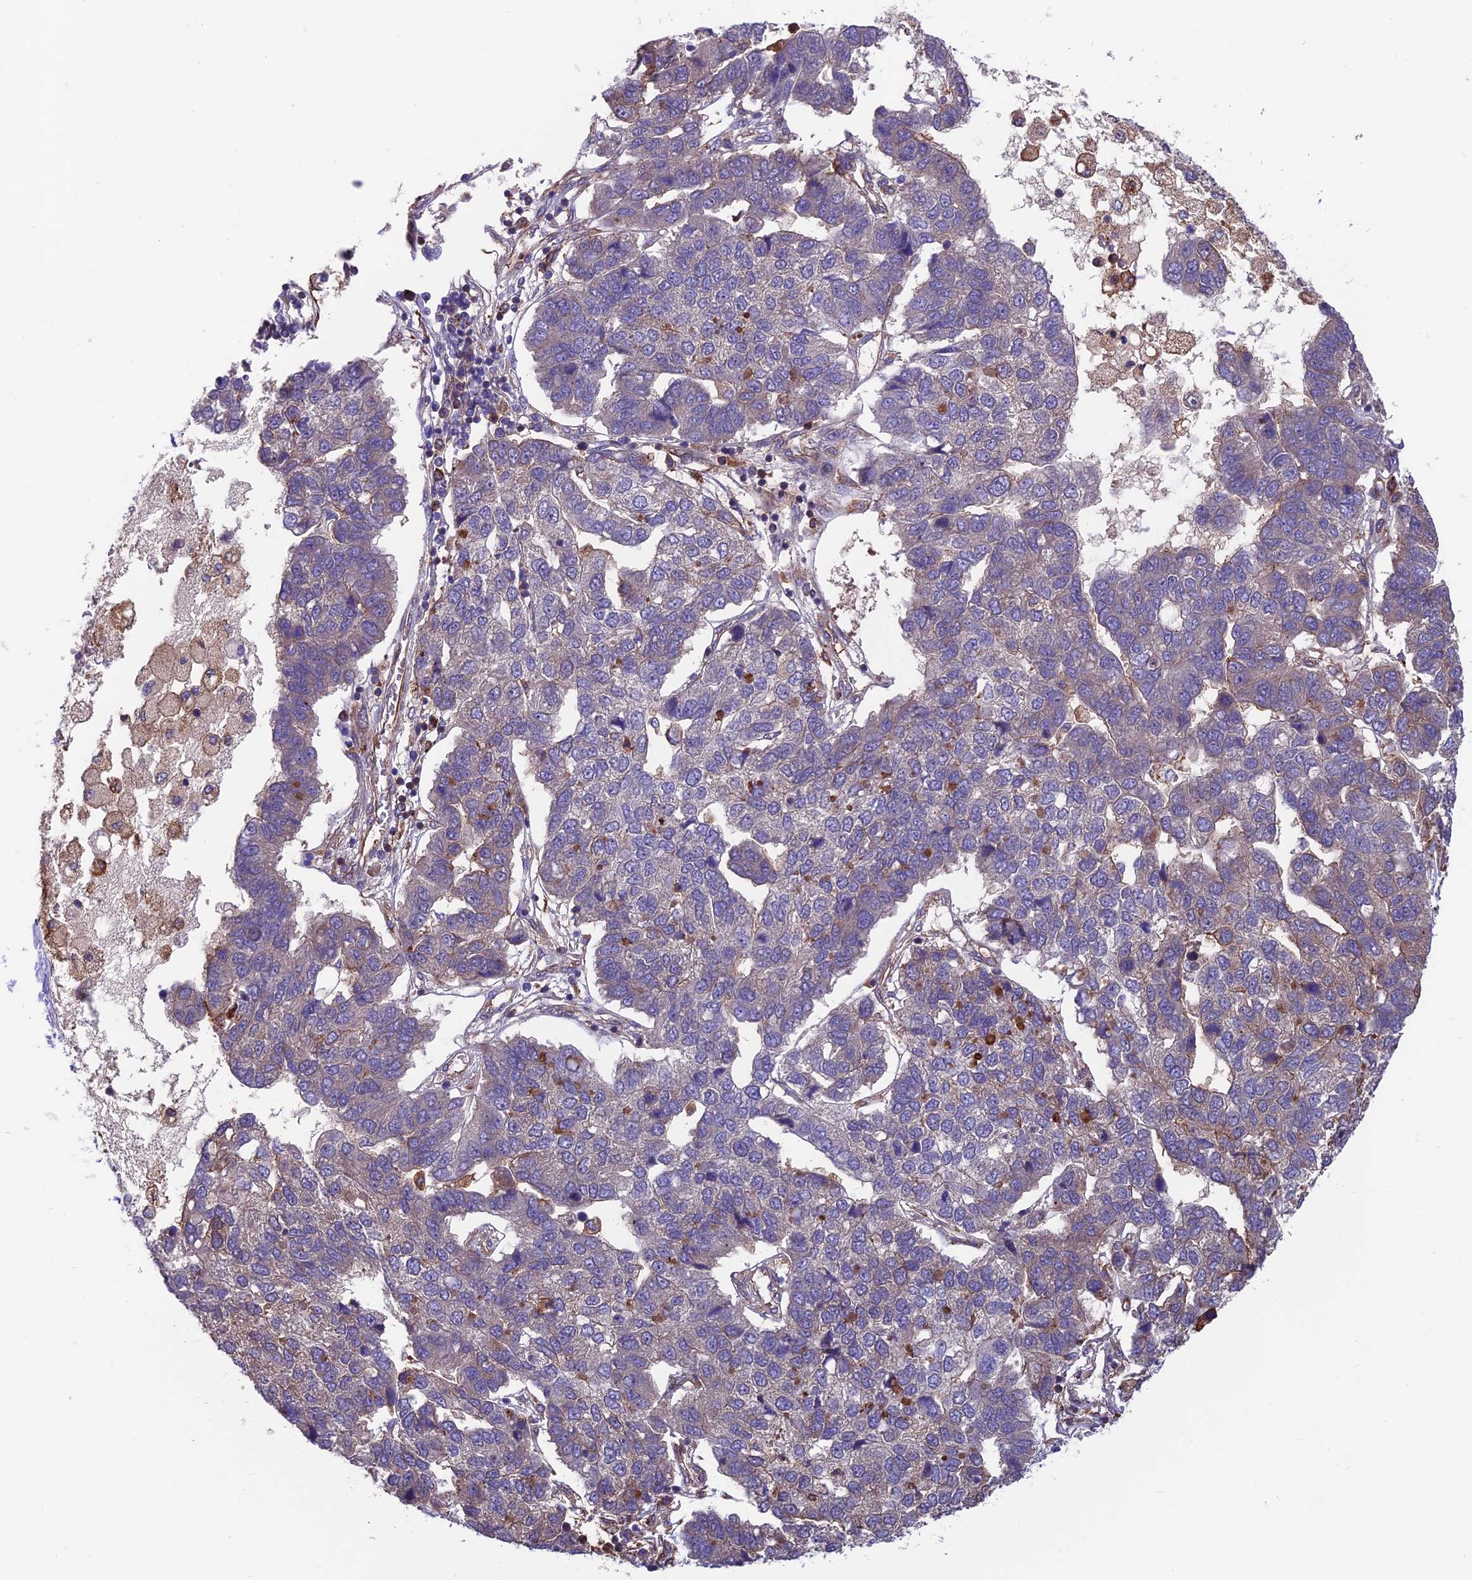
{"staining": {"intensity": "negative", "quantity": "none", "location": "none"}, "tissue": "pancreatic cancer", "cell_type": "Tumor cells", "image_type": "cancer", "snomed": [{"axis": "morphology", "description": "Adenocarcinoma, NOS"}, {"axis": "topography", "description": "Pancreas"}], "caption": "An IHC histopathology image of pancreatic cancer is shown. There is no staining in tumor cells of pancreatic cancer.", "gene": "RTN4RL1", "patient": {"sex": "female", "age": 61}}